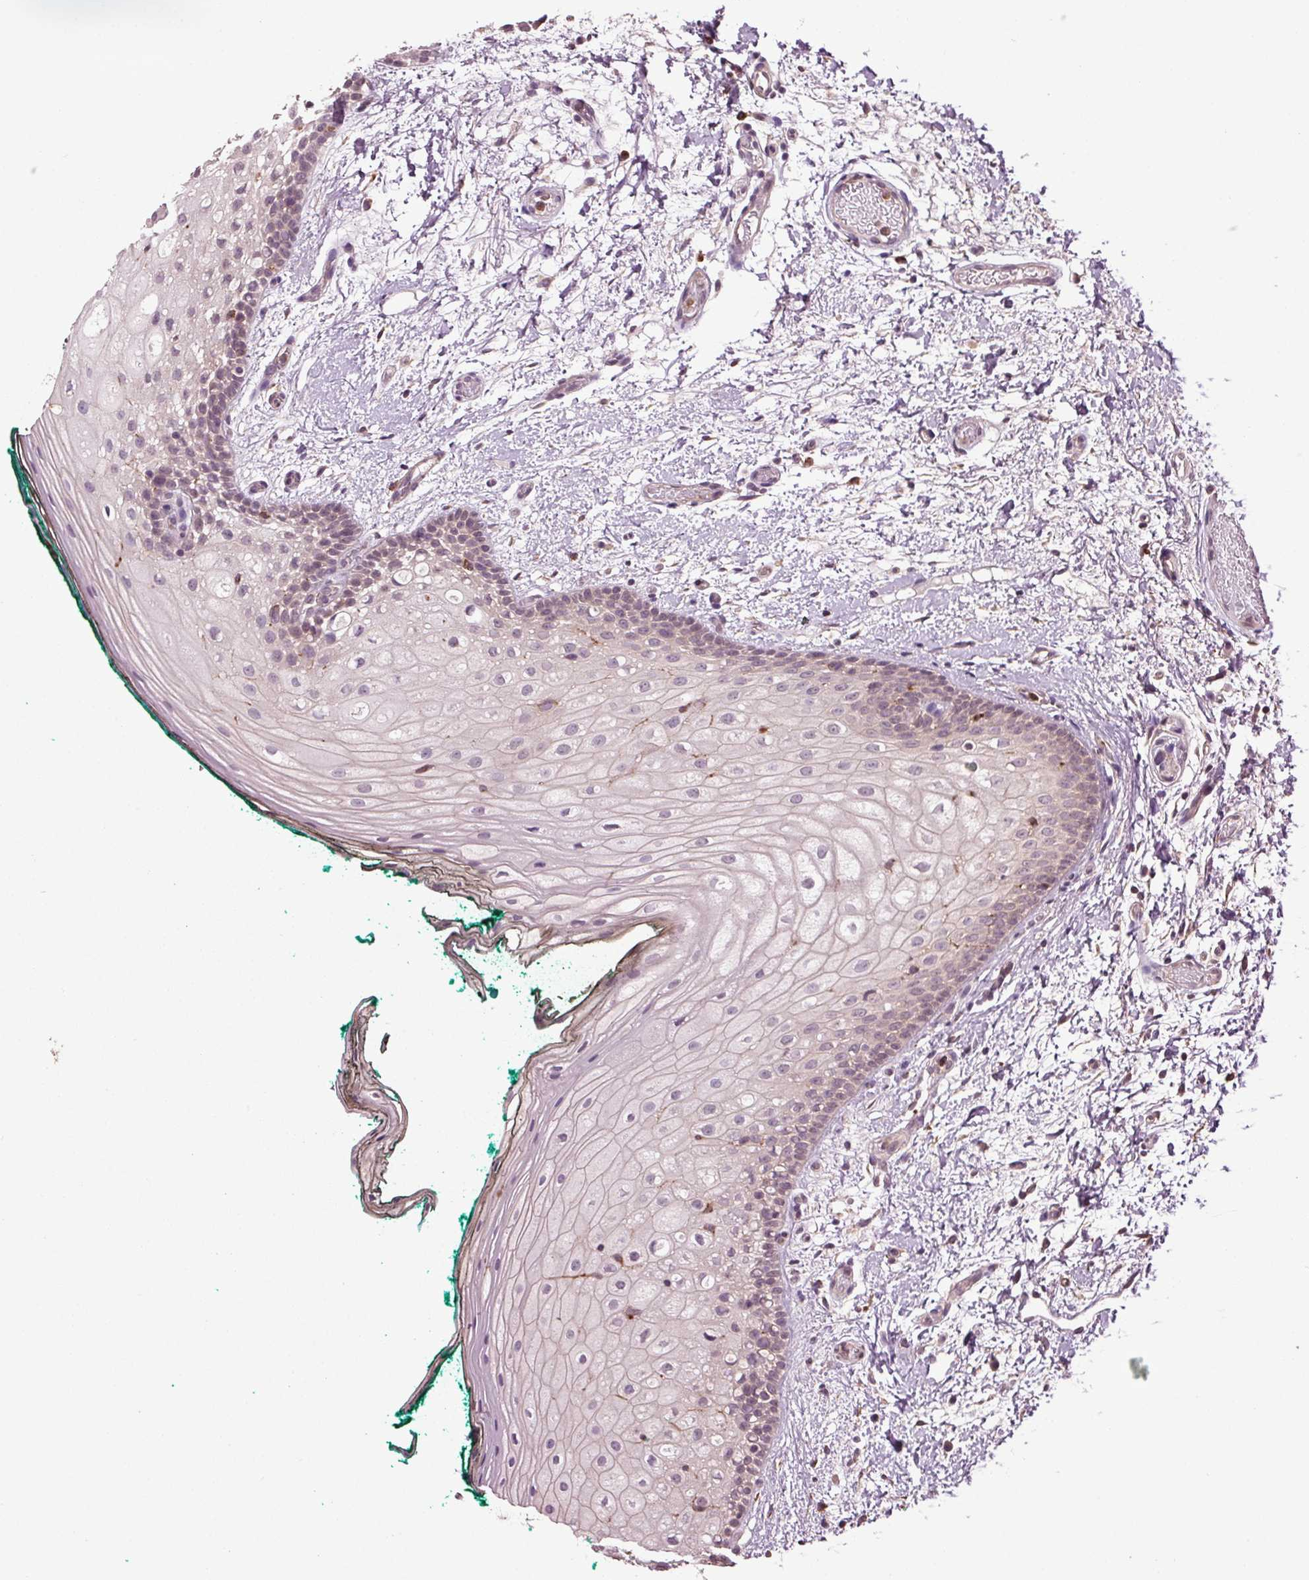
{"staining": {"intensity": "negative", "quantity": "none", "location": "none"}, "tissue": "oral mucosa", "cell_type": "Squamous epithelial cells", "image_type": "normal", "snomed": [{"axis": "morphology", "description": "Normal tissue, NOS"}, {"axis": "topography", "description": "Oral tissue"}], "caption": "Immunohistochemical staining of normal human oral mucosa shows no significant staining in squamous epithelial cells. (DAB IHC, high magnification).", "gene": "RNPEP", "patient": {"sex": "female", "age": 83}}